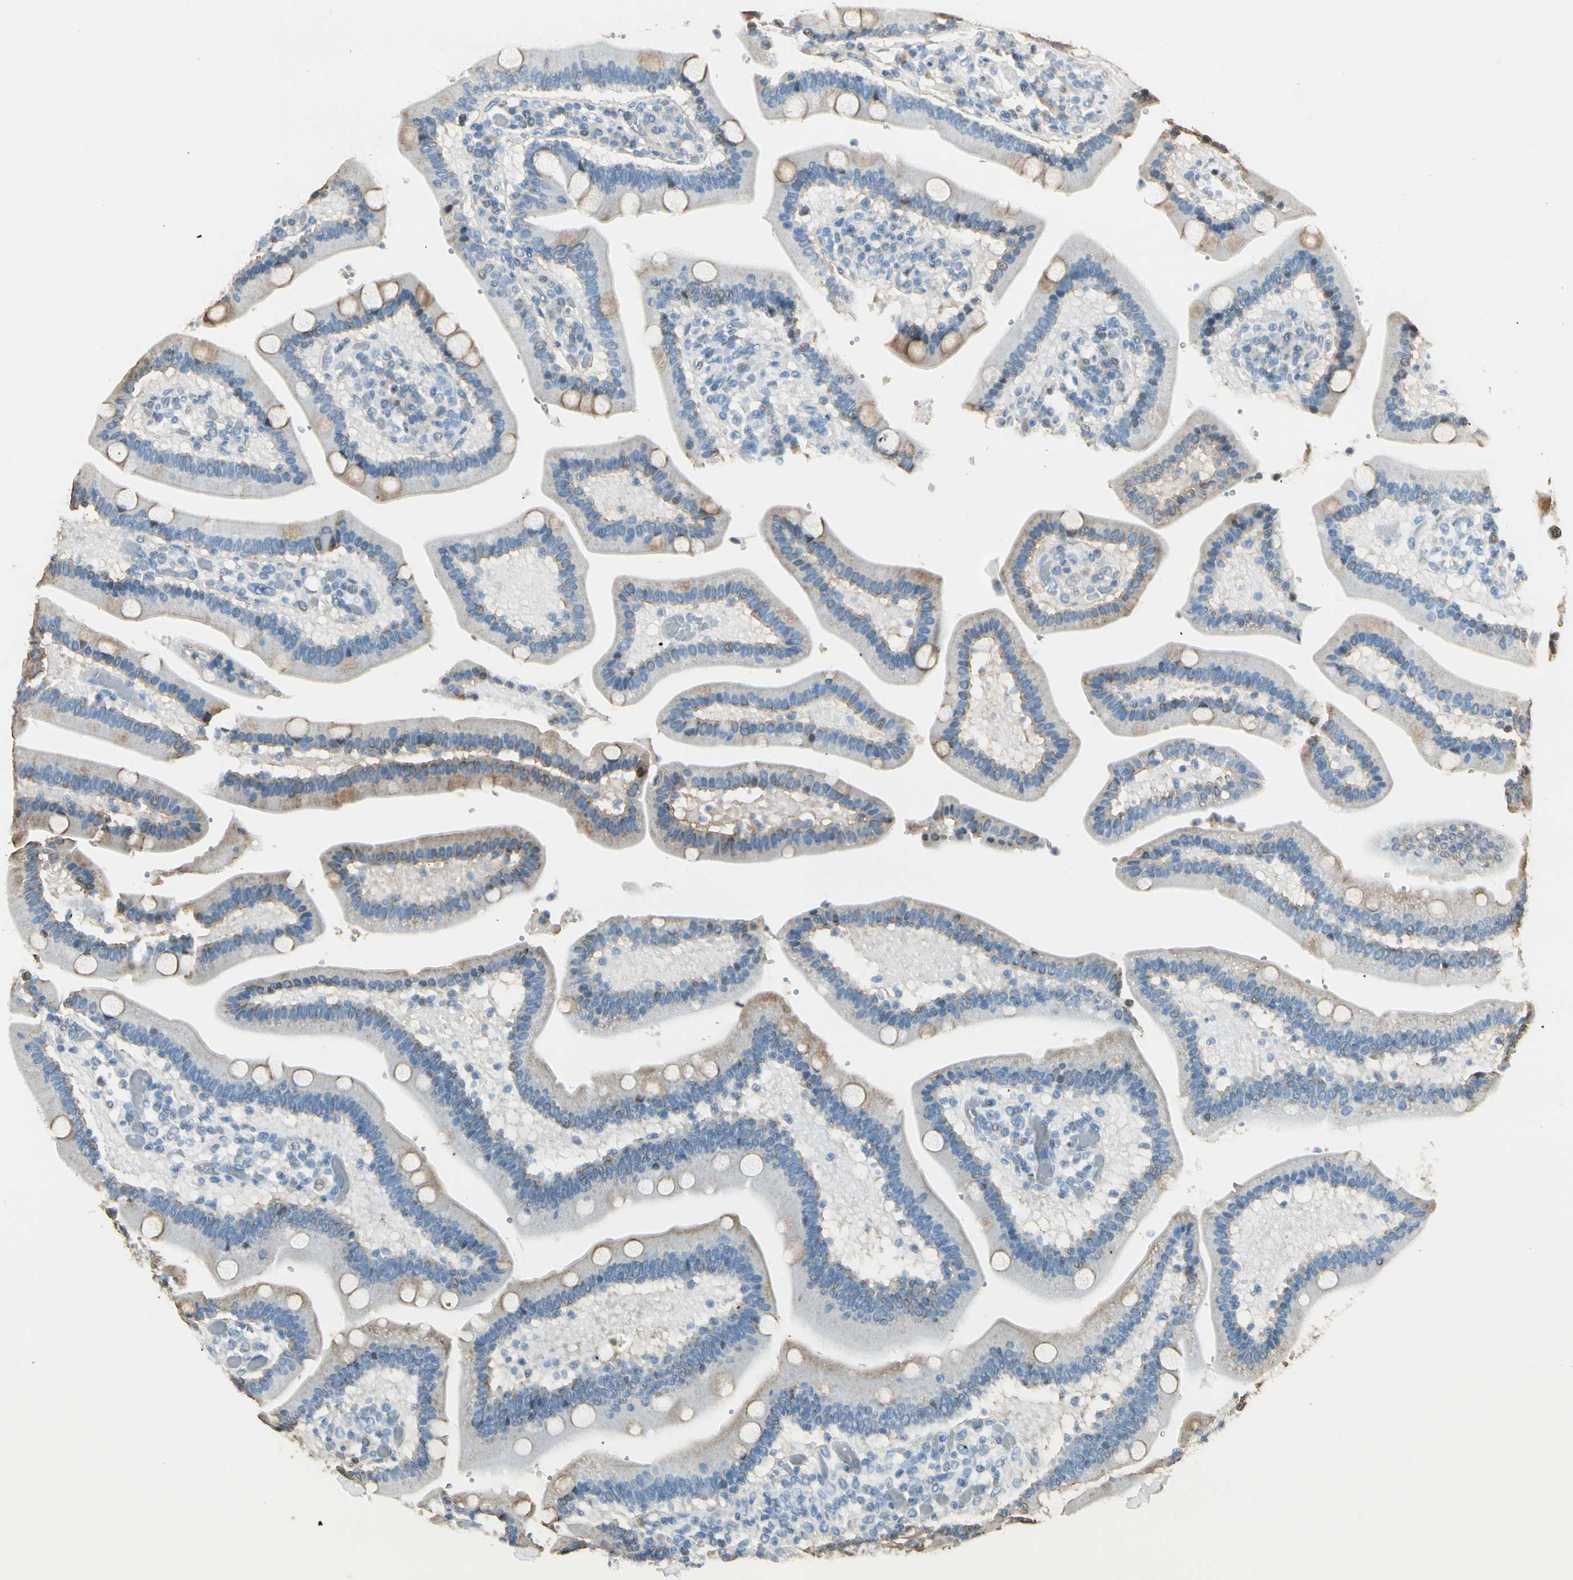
{"staining": {"intensity": "strong", "quantity": ">75%", "location": "cytoplasmic/membranous,nuclear"}, "tissue": "duodenum", "cell_type": "Glandular cells", "image_type": "normal", "snomed": [{"axis": "morphology", "description": "Normal tissue, NOS"}, {"axis": "topography", "description": "Duodenum"}], "caption": "An immunohistochemistry photomicrograph of benign tissue is shown. Protein staining in brown labels strong cytoplasmic/membranous,nuclear positivity in duodenum within glandular cells.", "gene": "IP6K2", "patient": {"sex": "male", "age": 66}}